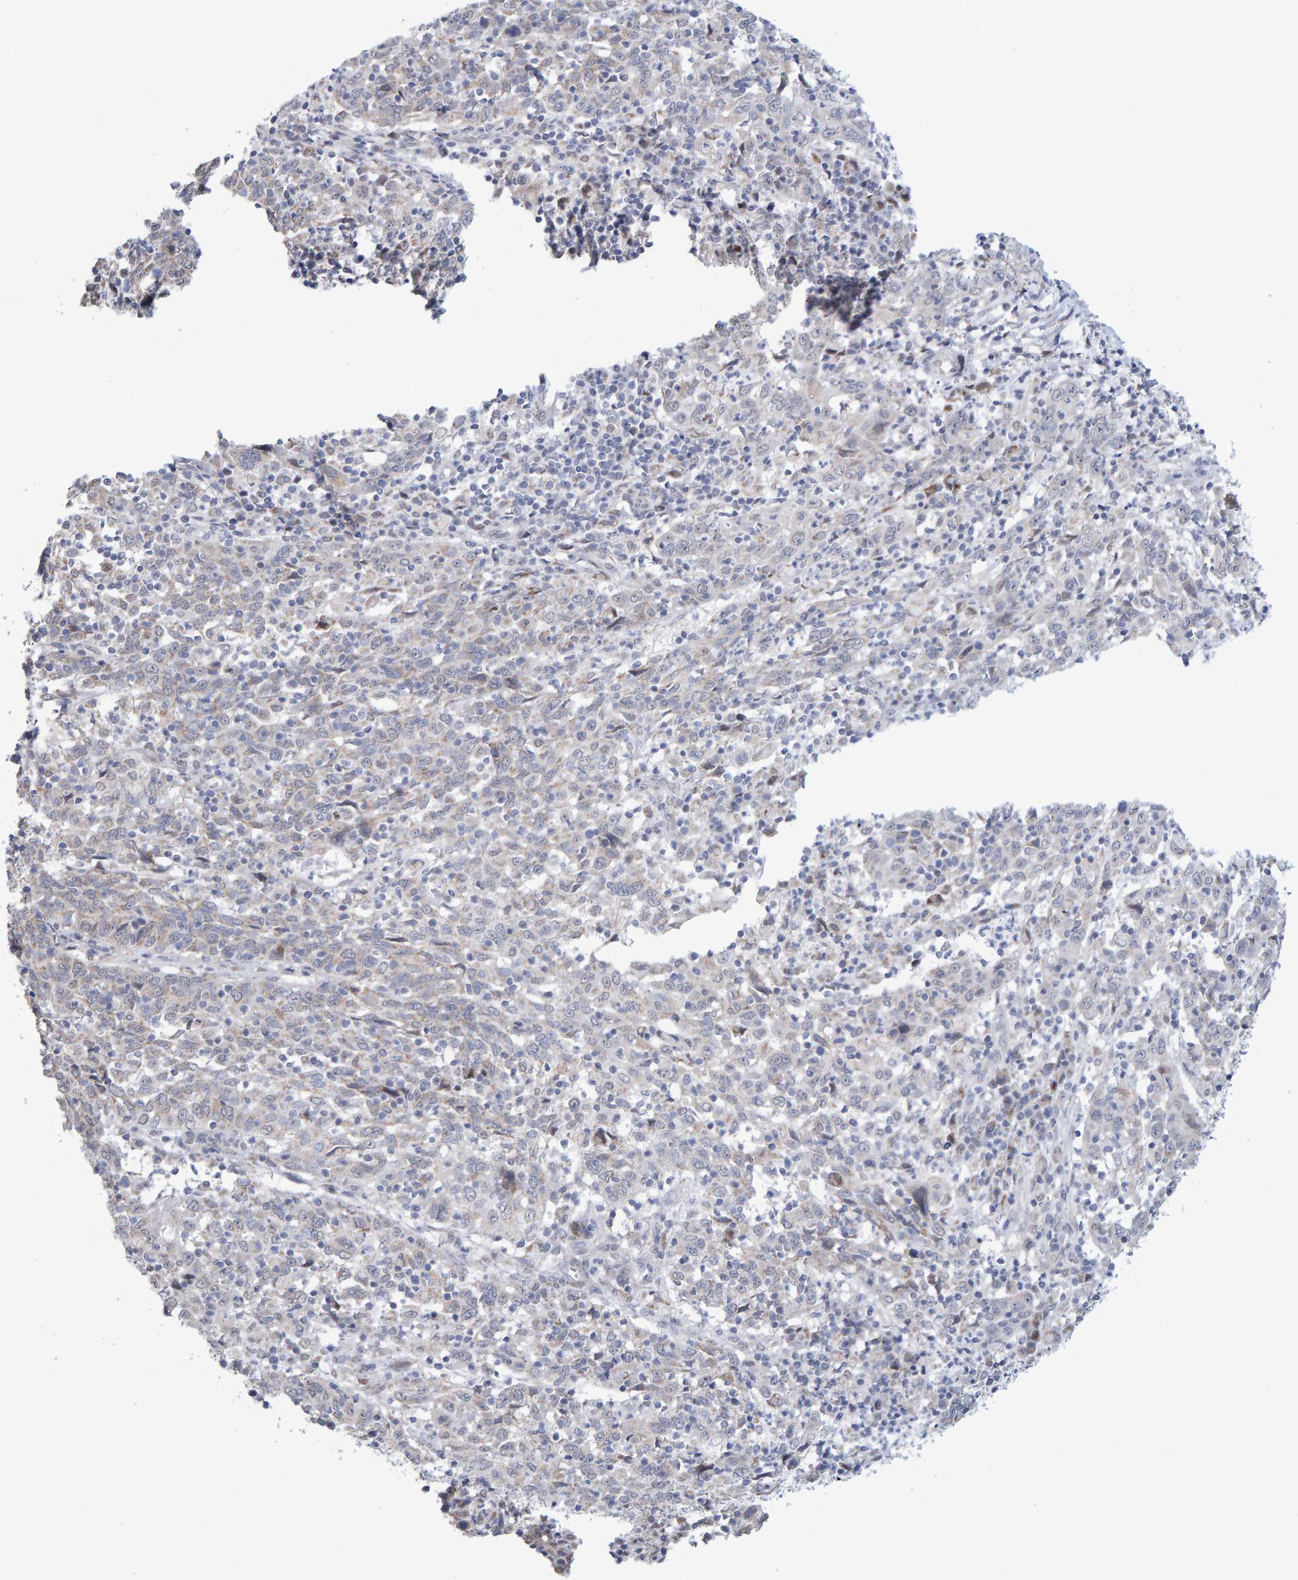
{"staining": {"intensity": "negative", "quantity": "none", "location": "none"}, "tissue": "cervical cancer", "cell_type": "Tumor cells", "image_type": "cancer", "snomed": [{"axis": "morphology", "description": "Squamous cell carcinoma, NOS"}, {"axis": "topography", "description": "Cervix"}], "caption": "An immunohistochemistry (IHC) micrograph of cervical cancer (squamous cell carcinoma) is shown. There is no staining in tumor cells of cervical cancer (squamous cell carcinoma).", "gene": "USP43", "patient": {"sex": "female", "age": 46}}